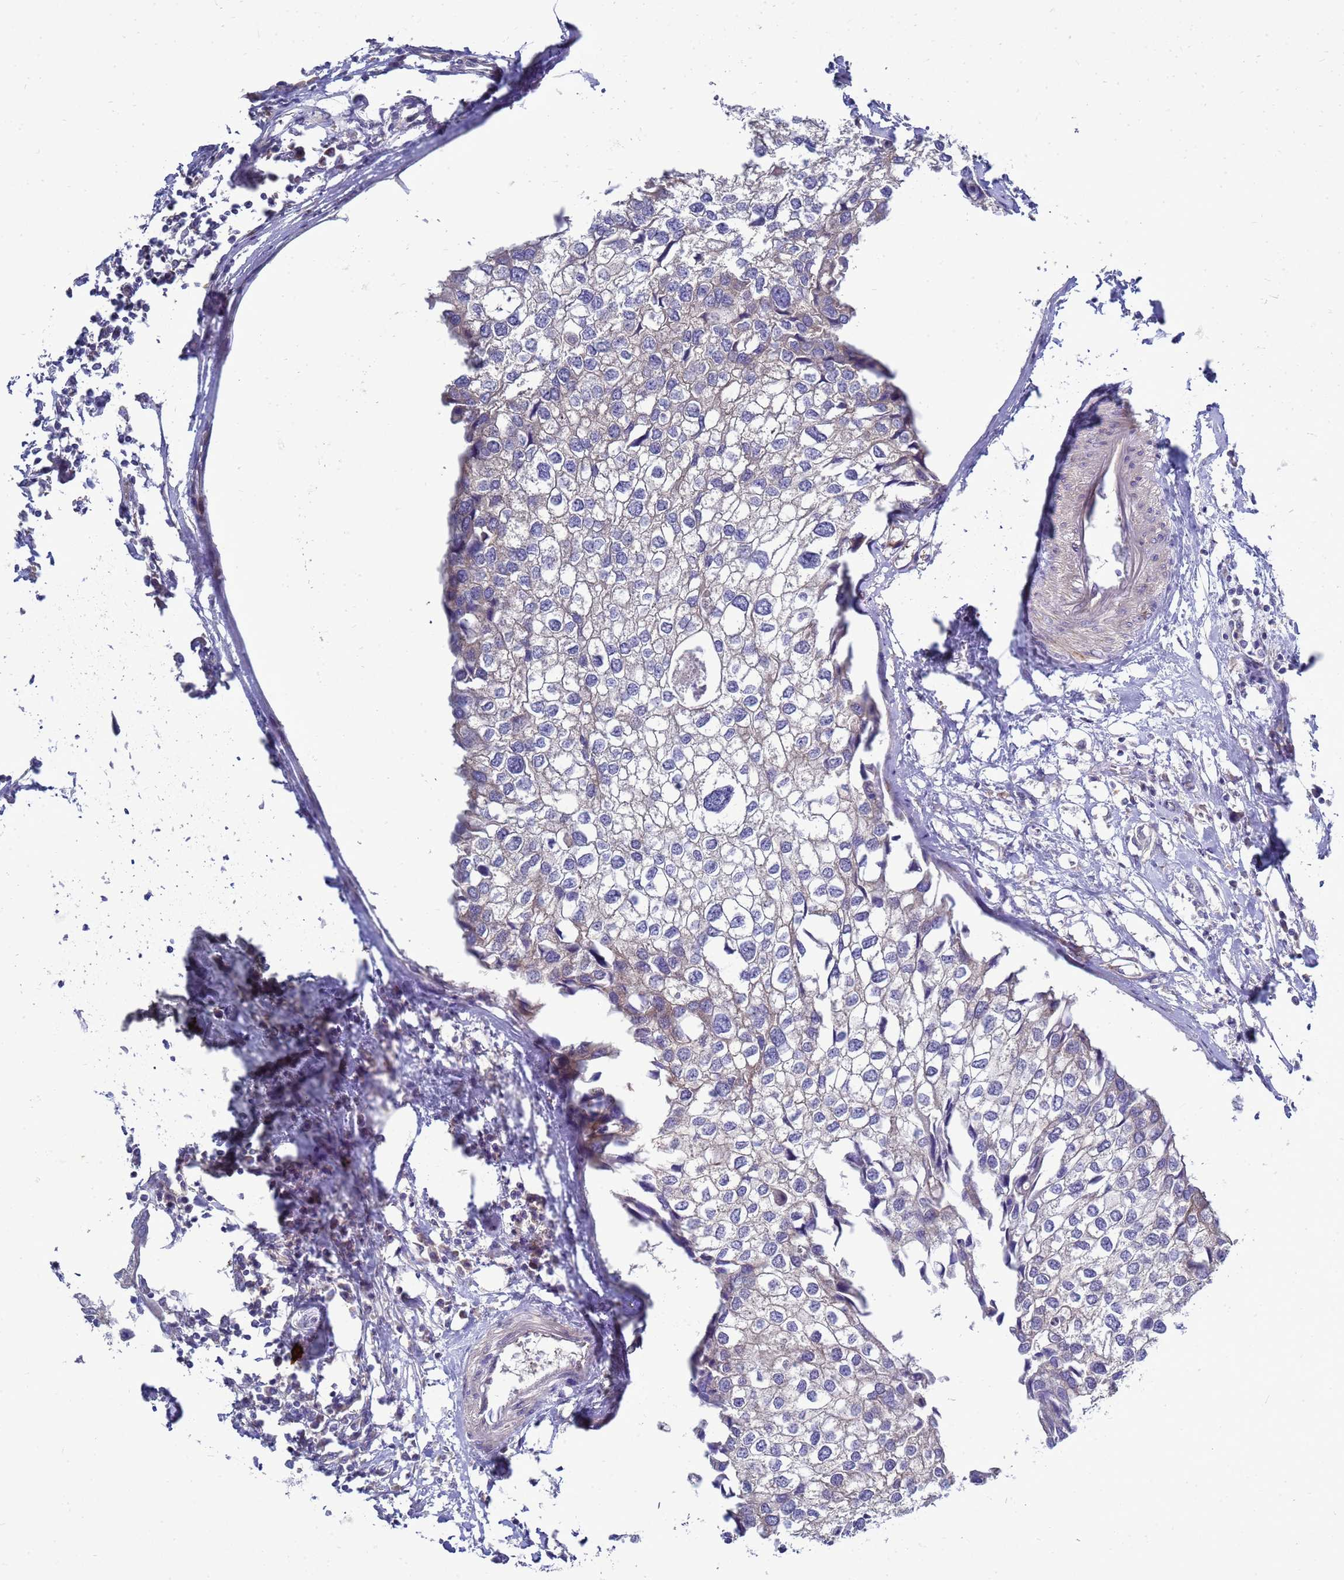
{"staining": {"intensity": "weak", "quantity": "<25%", "location": "cytoplasmic/membranous"}, "tissue": "urothelial cancer", "cell_type": "Tumor cells", "image_type": "cancer", "snomed": [{"axis": "morphology", "description": "Urothelial carcinoma, High grade"}, {"axis": "topography", "description": "Urinary bladder"}], "caption": "Immunohistochemistry histopathology image of neoplastic tissue: human high-grade urothelial carcinoma stained with DAB demonstrates no significant protein expression in tumor cells.", "gene": "MON1B", "patient": {"sex": "male", "age": 64}}